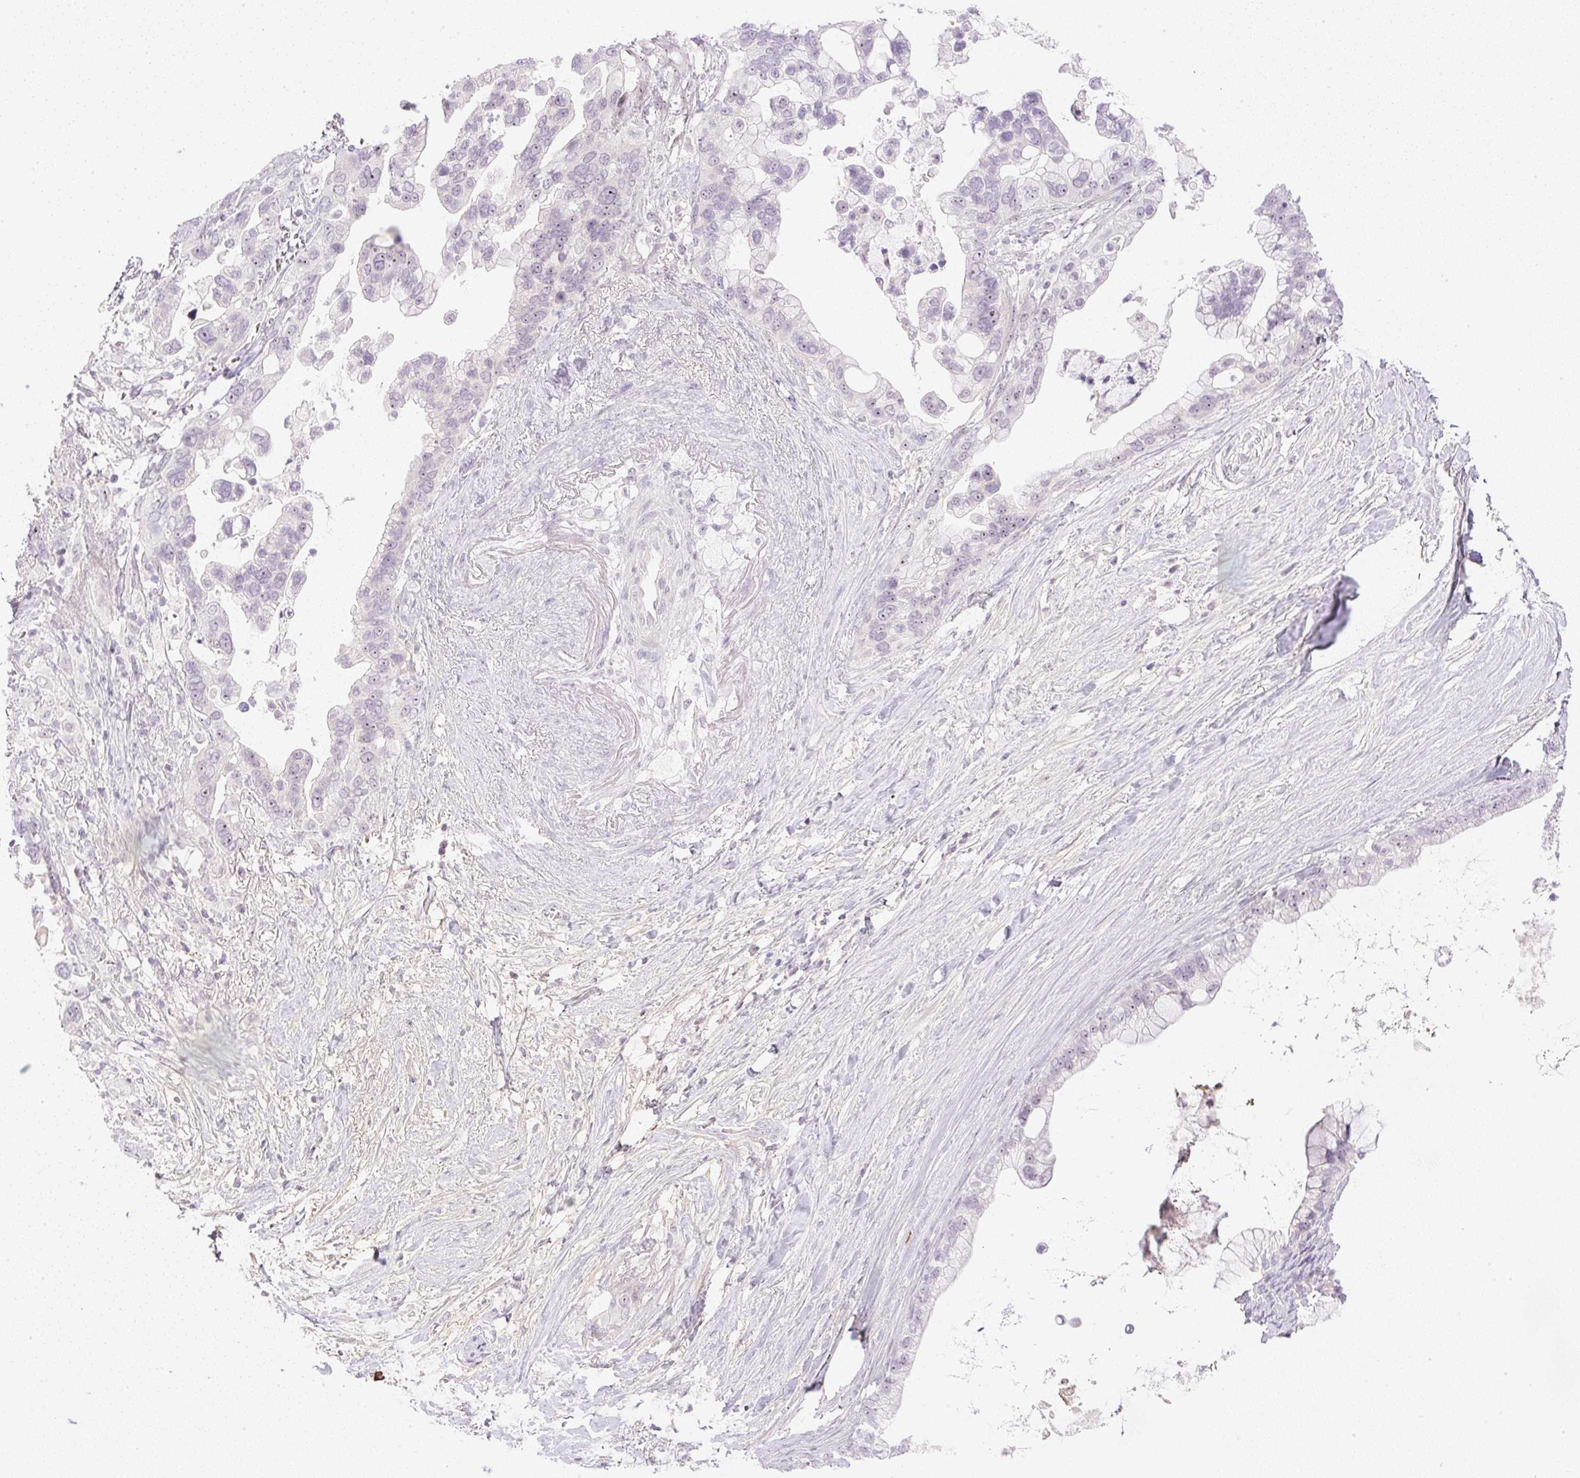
{"staining": {"intensity": "weak", "quantity": "<25%", "location": "nuclear"}, "tissue": "pancreatic cancer", "cell_type": "Tumor cells", "image_type": "cancer", "snomed": [{"axis": "morphology", "description": "Adenocarcinoma, NOS"}, {"axis": "topography", "description": "Pancreas"}], "caption": "Immunohistochemistry (IHC) histopathology image of human adenocarcinoma (pancreatic) stained for a protein (brown), which displays no positivity in tumor cells.", "gene": "AAR2", "patient": {"sex": "female", "age": 83}}